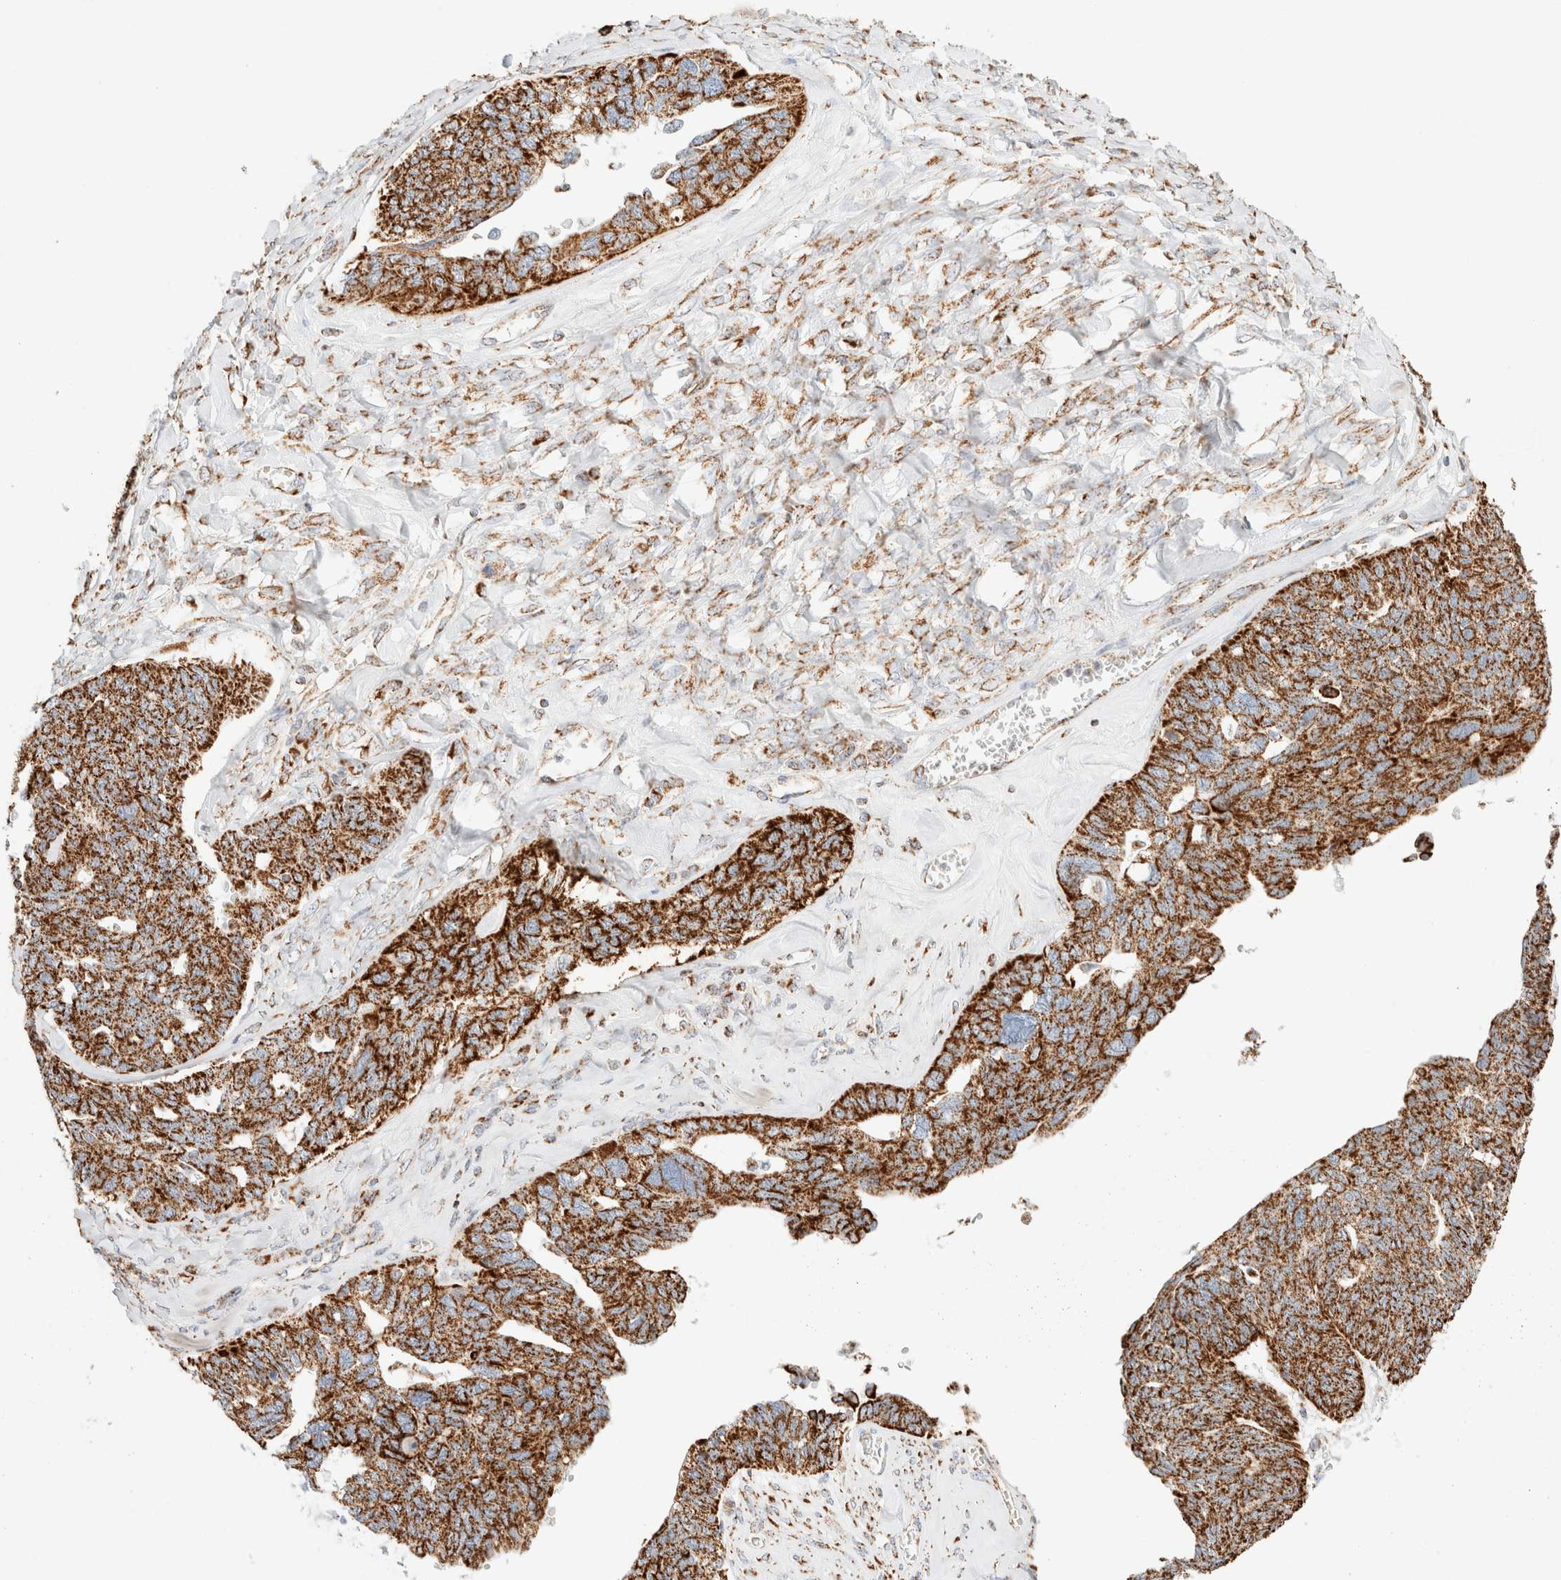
{"staining": {"intensity": "strong", "quantity": ">75%", "location": "cytoplasmic/membranous"}, "tissue": "ovarian cancer", "cell_type": "Tumor cells", "image_type": "cancer", "snomed": [{"axis": "morphology", "description": "Cystadenocarcinoma, serous, NOS"}, {"axis": "topography", "description": "Ovary"}], "caption": "Immunohistochemical staining of ovarian cancer (serous cystadenocarcinoma) demonstrates strong cytoplasmic/membranous protein staining in approximately >75% of tumor cells.", "gene": "PHB2", "patient": {"sex": "female", "age": 79}}